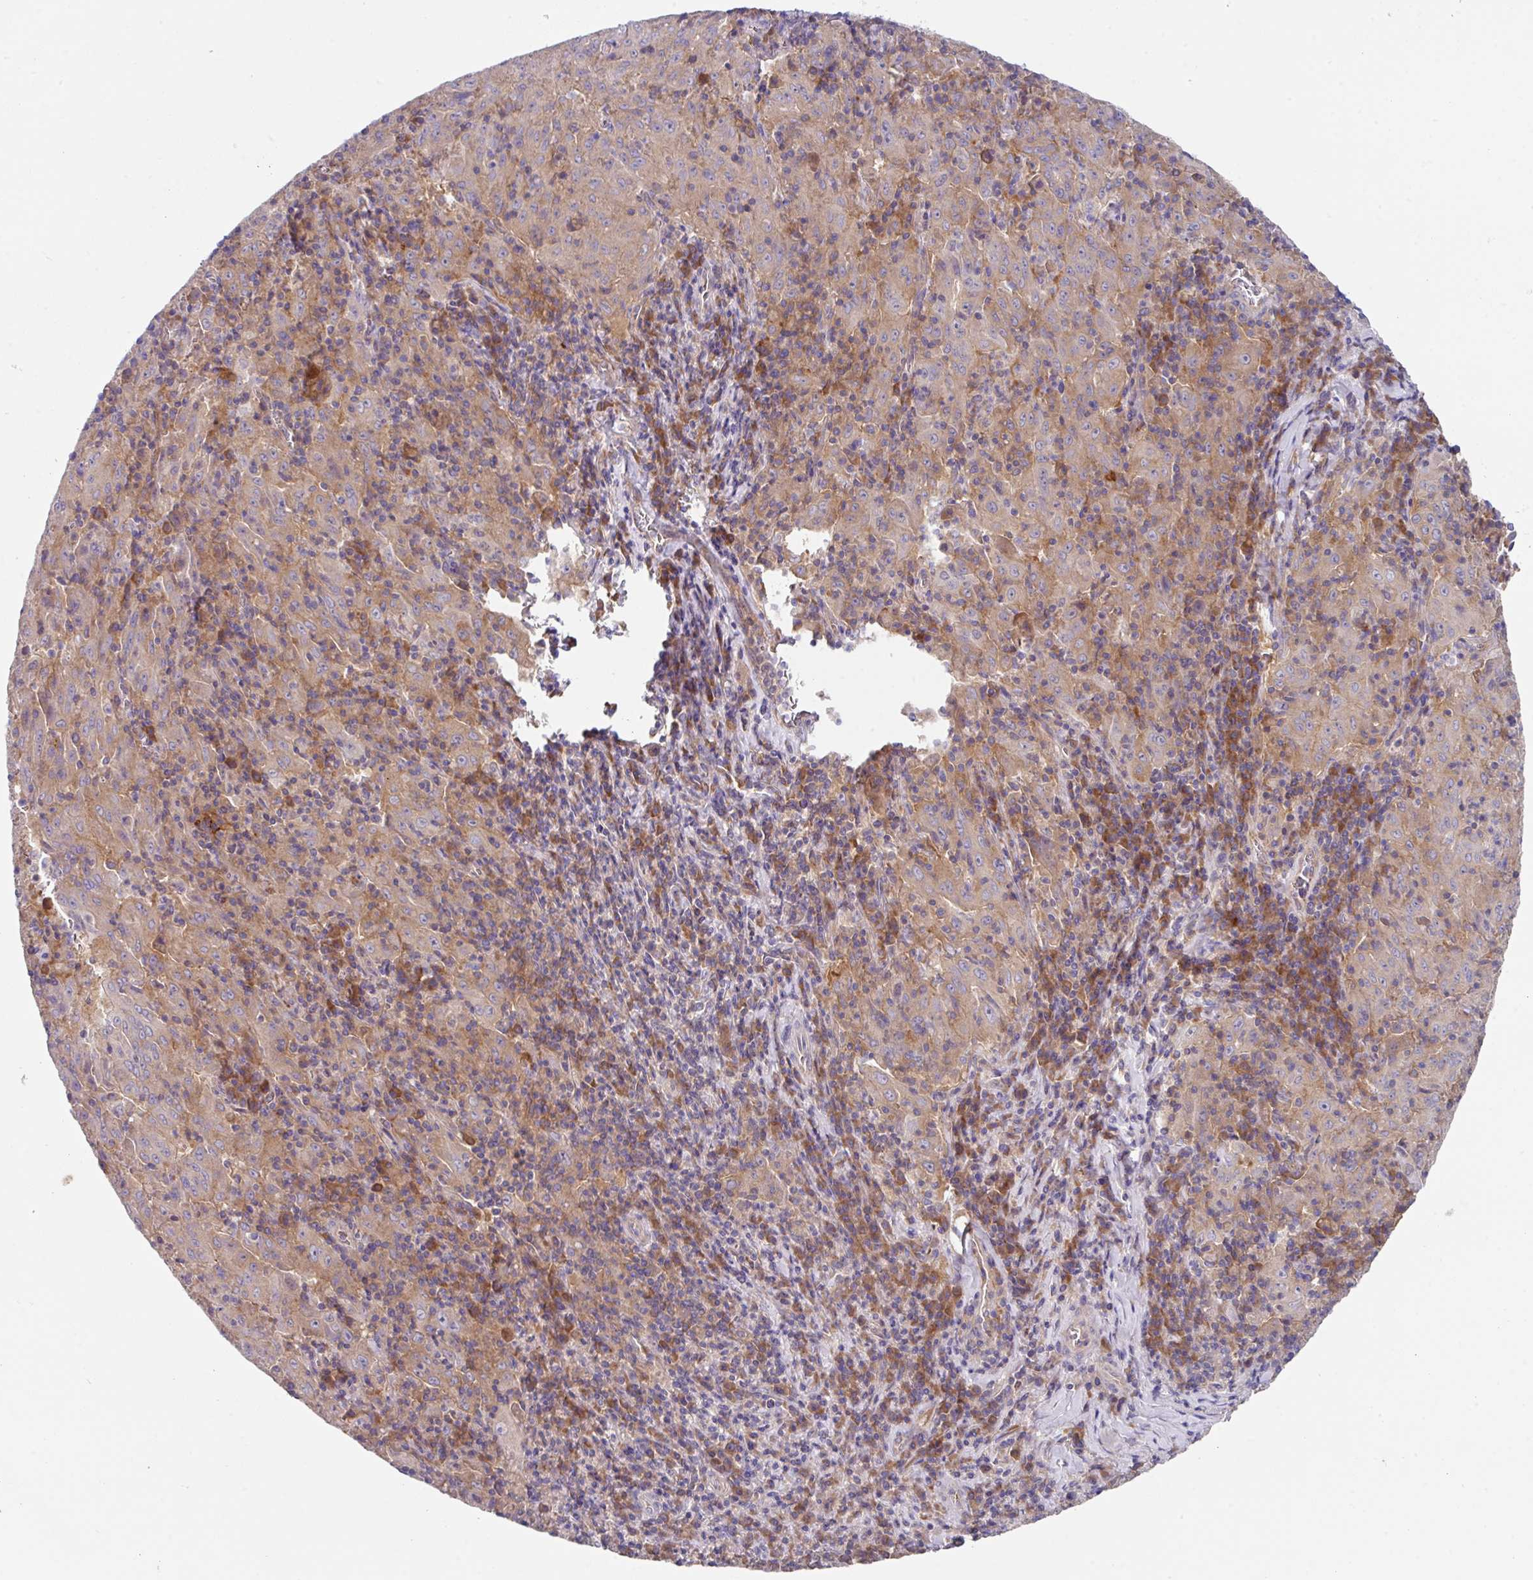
{"staining": {"intensity": "weak", "quantity": "25%-75%", "location": "cytoplasmic/membranous"}, "tissue": "pancreatic cancer", "cell_type": "Tumor cells", "image_type": "cancer", "snomed": [{"axis": "morphology", "description": "Adenocarcinoma, NOS"}, {"axis": "topography", "description": "Pancreas"}], "caption": "Immunohistochemical staining of adenocarcinoma (pancreatic) shows low levels of weak cytoplasmic/membranous protein expression in approximately 25%-75% of tumor cells.", "gene": "EIF4B", "patient": {"sex": "male", "age": 63}}